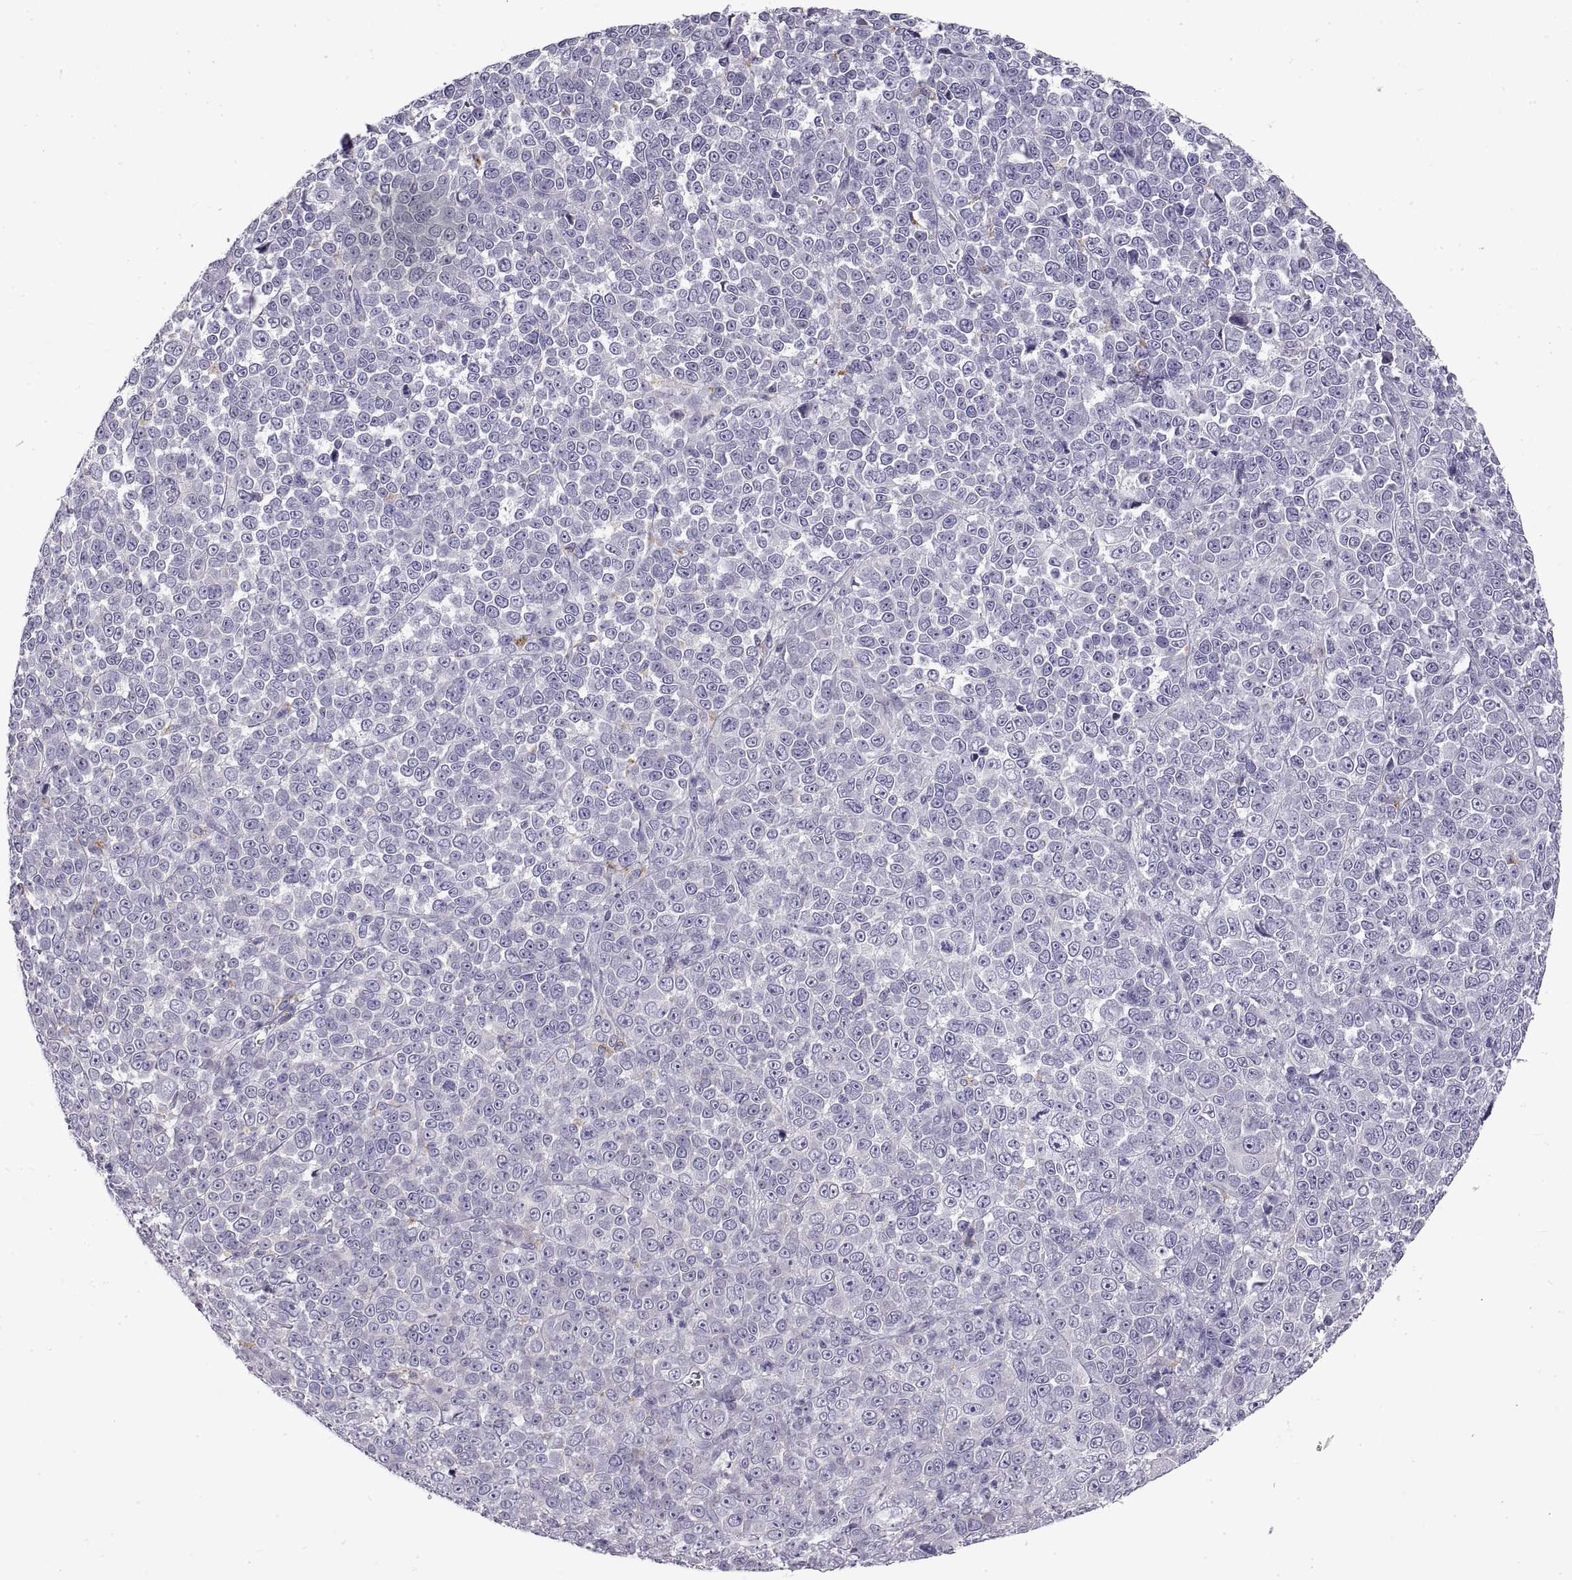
{"staining": {"intensity": "negative", "quantity": "none", "location": "none"}, "tissue": "melanoma", "cell_type": "Tumor cells", "image_type": "cancer", "snomed": [{"axis": "morphology", "description": "Malignant melanoma, NOS"}, {"axis": "topography", "description": "Skin"}], "caption": "This is an immunohistochemistry (IHC) micrograph of melanoma. There is no positivity in tumor cells.", "gene": "CRYBB3", "patient": {"sex": "female", "age": 95}}